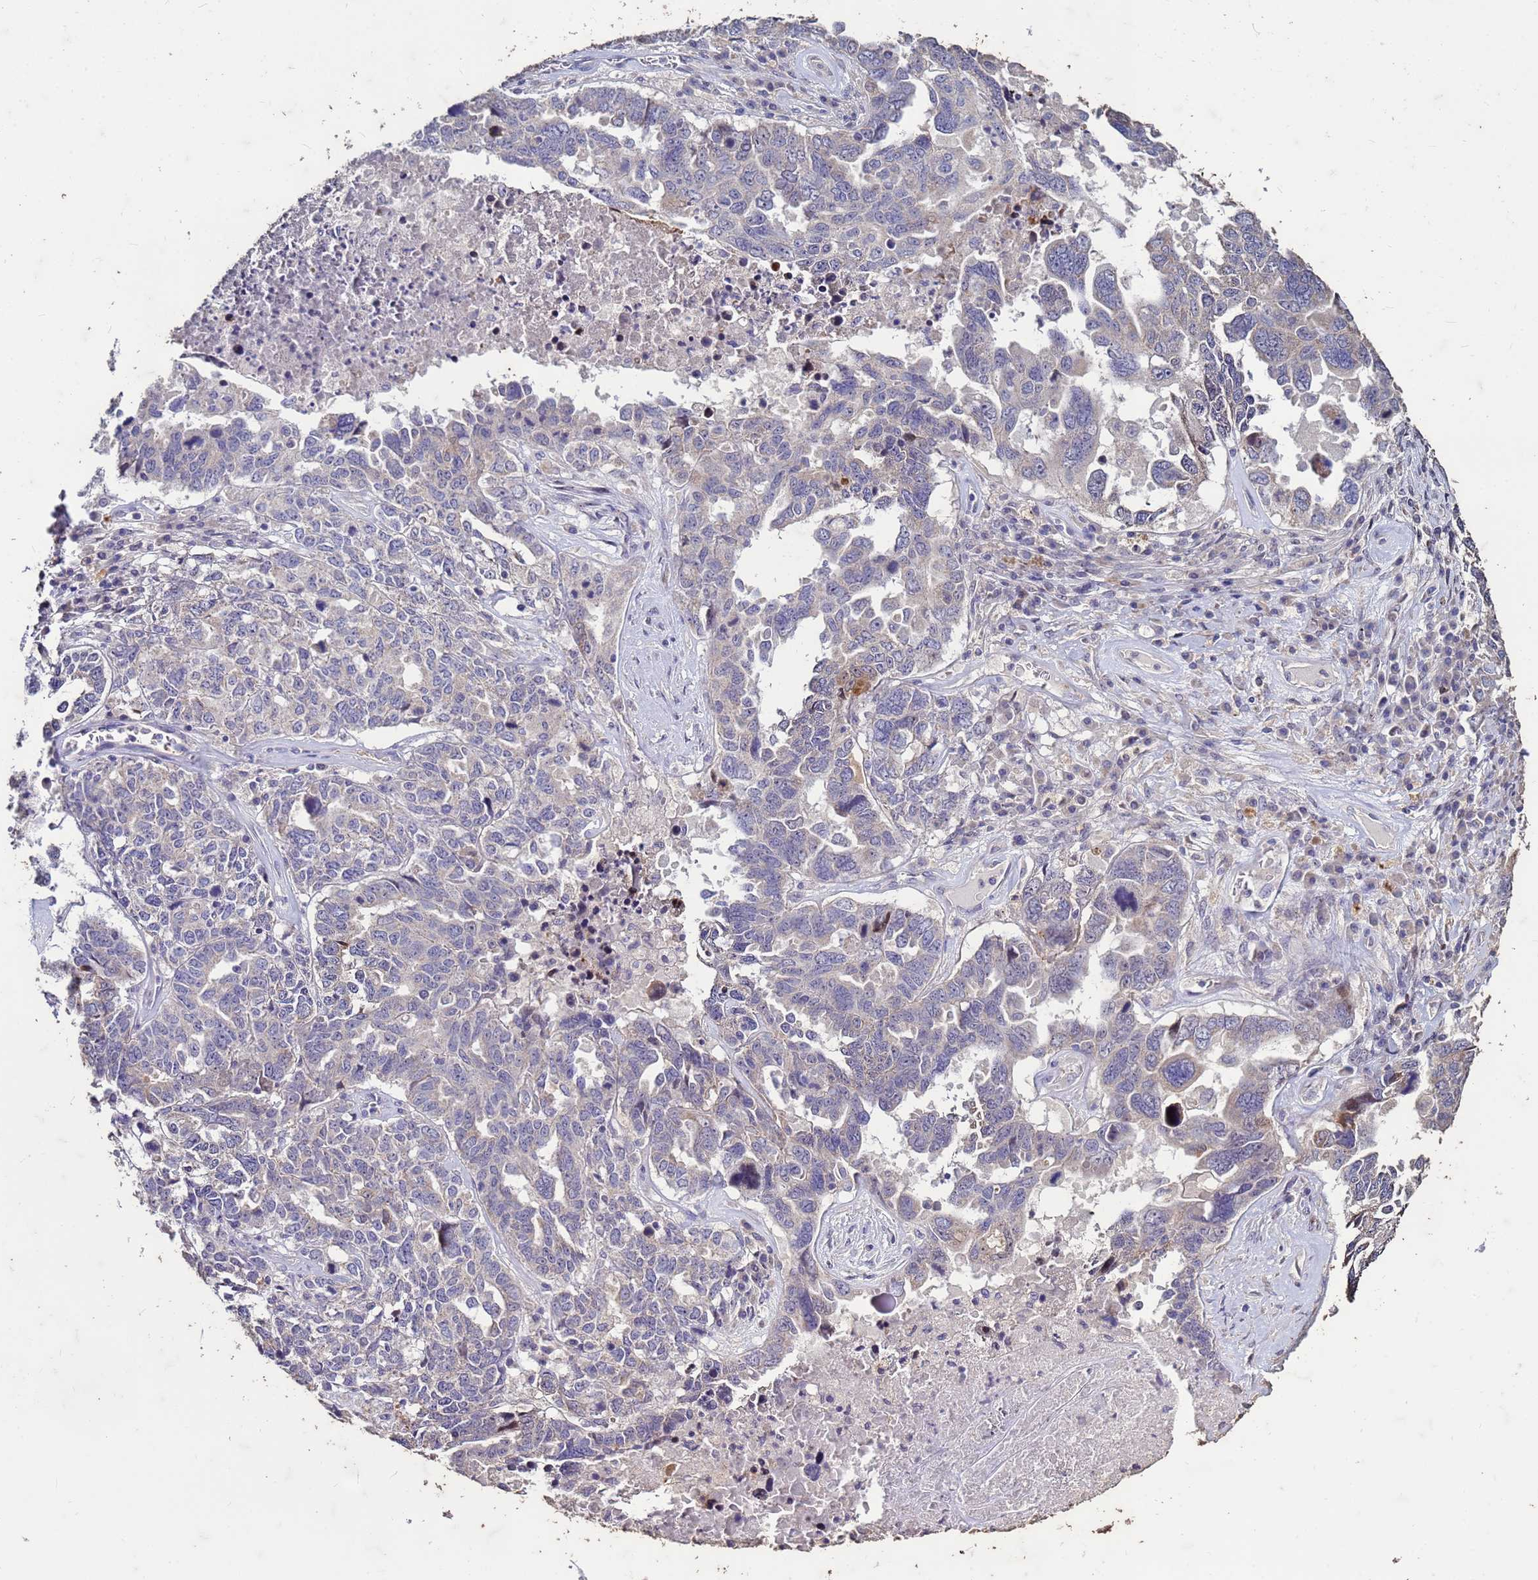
{"staining": {"intensity": "negative", "quantity": "none", "location": "none"}, "tissue": "ovarian cancer", "cell_type": "Tumor cells", "image_type": "cancer", "snomed": [{"axis": "morphology", "description": "Carcinoma, endometroid"}, {"axis": "topography", "description": "Ovary"}], "caption": "Ovarian cancer was stained to show a protein in brown. There is no significant positivity in tumor cells.", "gene": "FAM184B", "patient": {"sex": "female", "age": 62}}